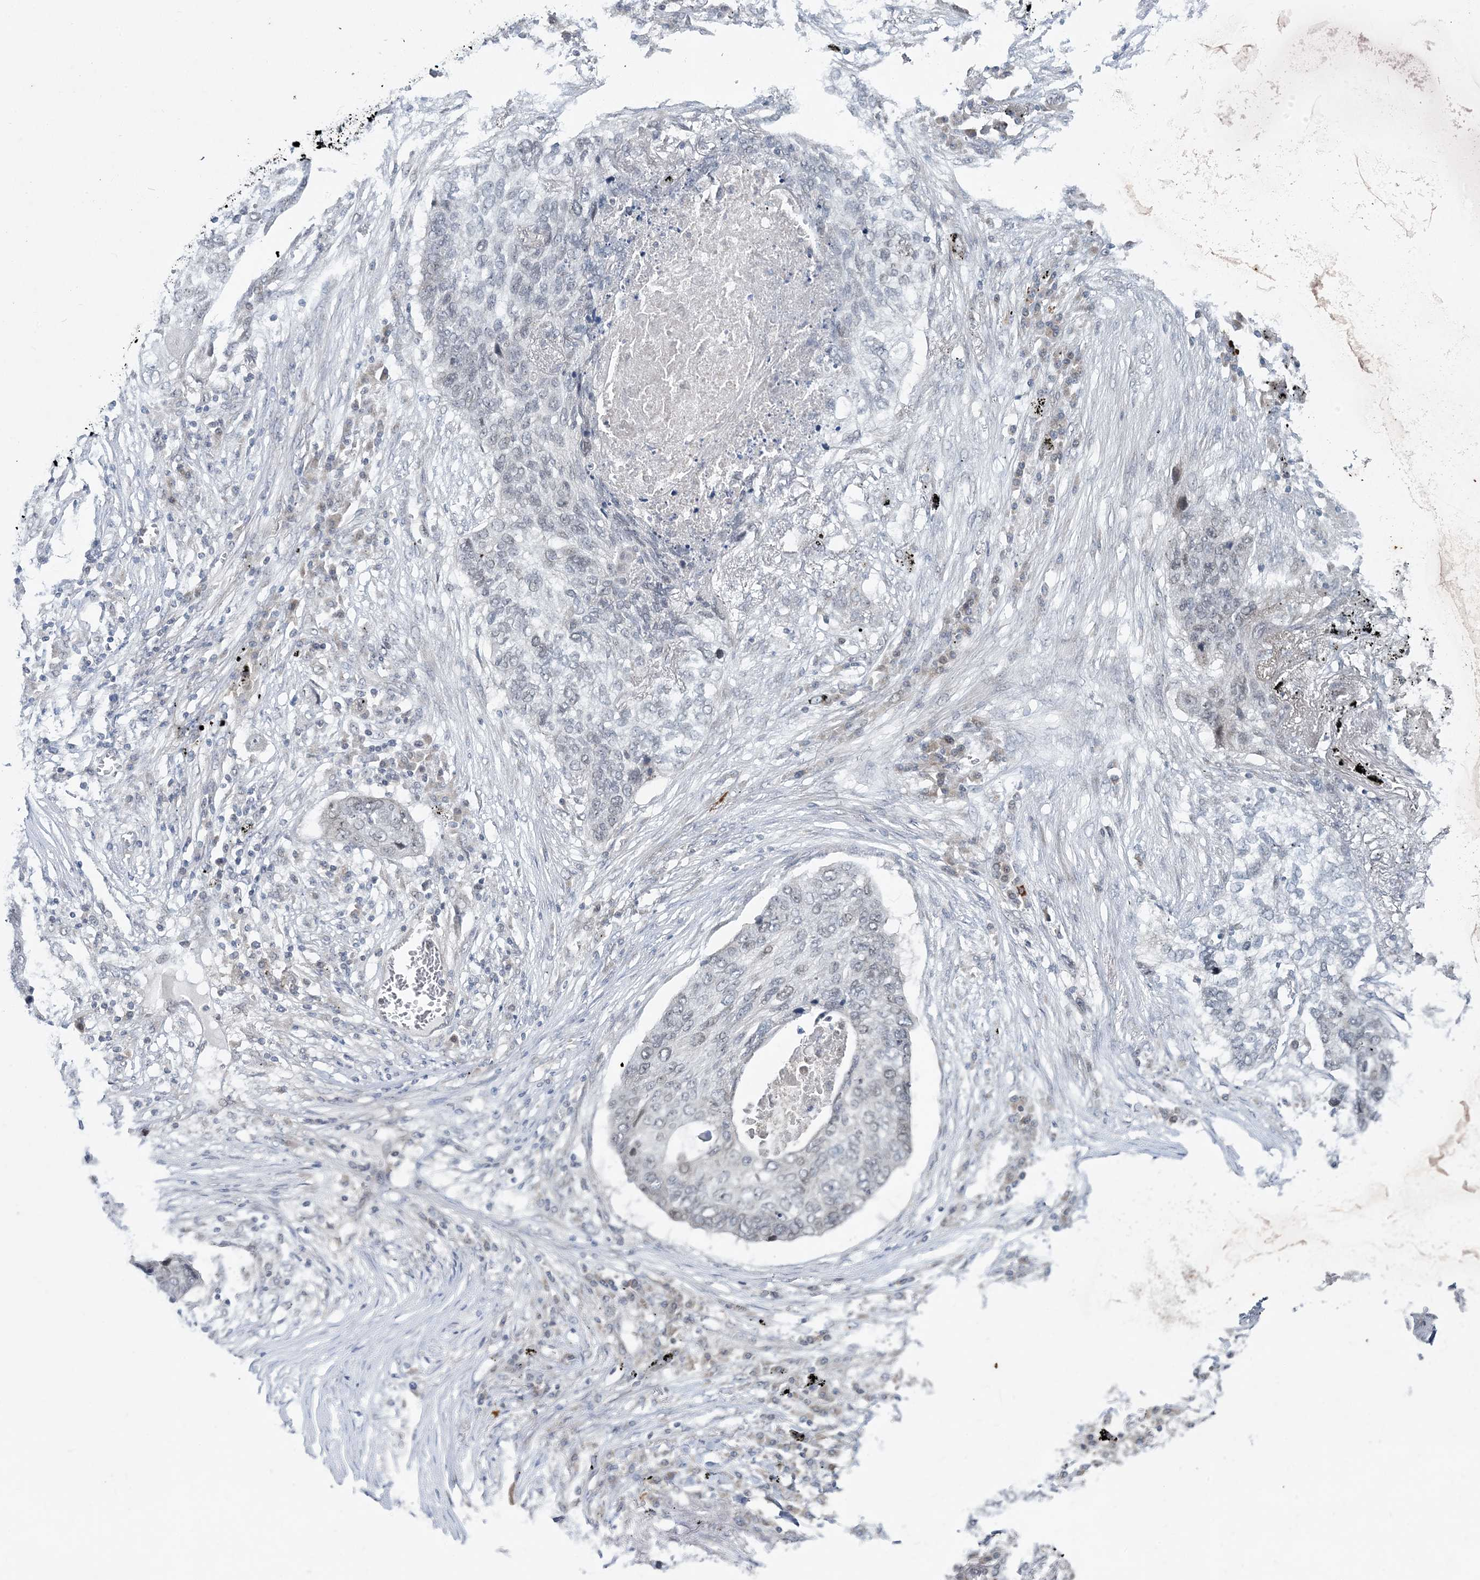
{"staining": {"intensity": "negative", "quantity": "none", "location": "none"}, "tissue": "lung cancer", "cell_type": "Tumor cells", "image_type": "cancer", "snomed": [{"axis": "morphology", "description": "Squamous cell carcinoma, NOS"}, {"axis": "topography", "description": "Lung"}], "caption": "High power microscopy photomicrograph of an immunohistochemistry (IHC) micrograph of lung cancer (squamous cell carcinoma), revealing no significant positivity in tumor cells.", "gene": "LEXM", "patient": {"sex": "female", "age": 63}}